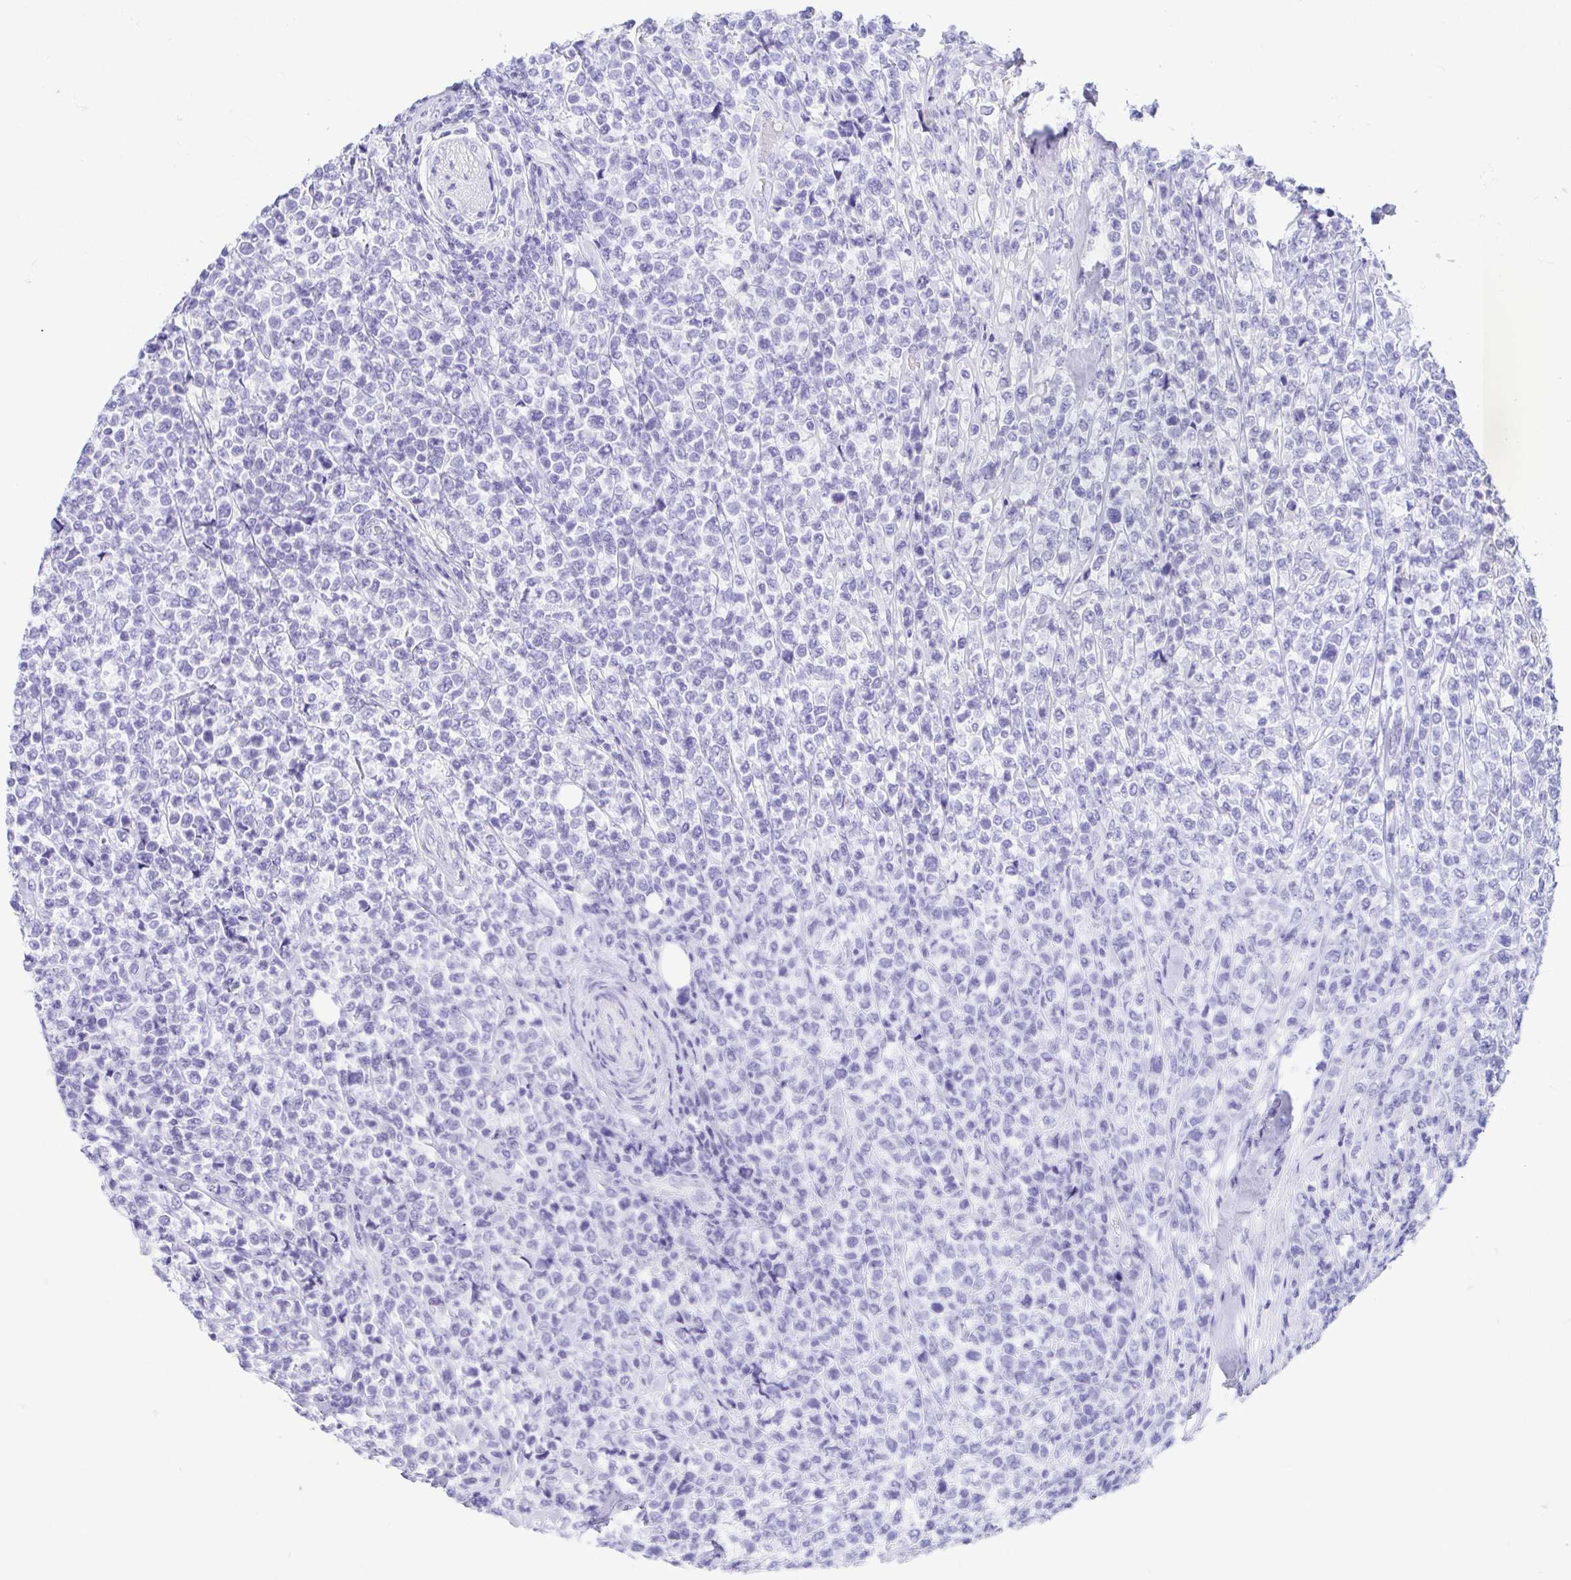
{"staining": {"intensity": "negative", "quantity": "none", "location": "none"}, "tissue": "lymphoma", "cell_type": "Tumor cells", "image_type": "cancer", "snomed": [{"axis": "morphology", "description": "Malignant lymphoma, non-Hodgkin's type, High grade"}, {"axis": "topography", "description": "Soft tissue"}], "caption": "Image shows no protein positivity in tumor cells of high-grade malignant lymphoma, non-Hodgkin's type tissue.", "gene": "GKN1", "patient": {"sex": "female", "age": 56}}